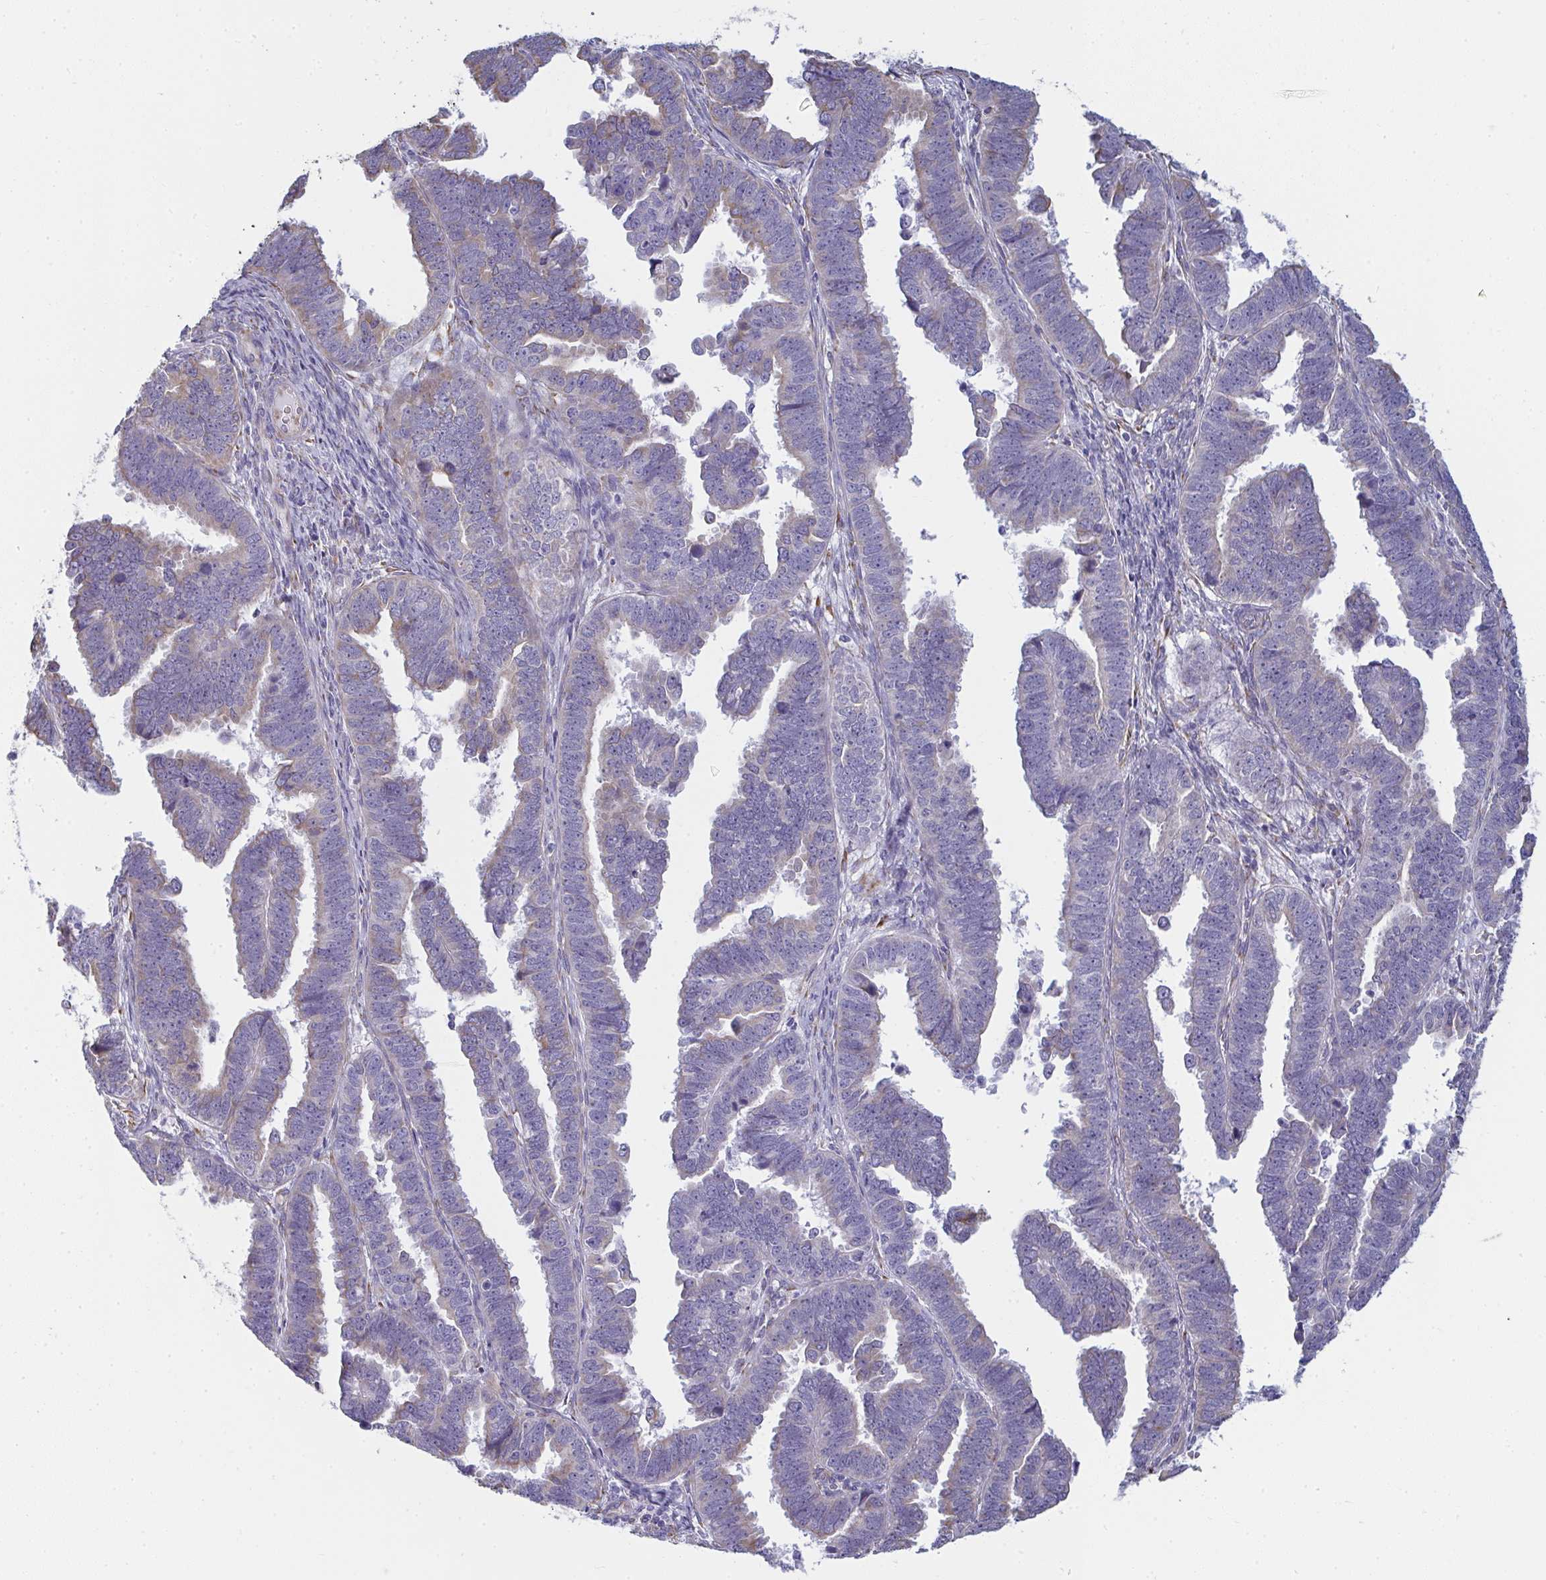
{"staining": {"intensity": "weak", "quantity": "<25%", "location": "cytoplasmic/membranous"}, "tissue": "endometrial cancer", "cell_type": "Tumor cells", "image_type": "cancer", "snomed": [{"axis": "morphology", "description": "Adenocarcinoma, NOS"}, {"axis": "topography", "description": "Endometrium"}], "caption": "Immunohistochemistry image of endometrial adenocarcinoma stained for a protein (brown), which exhibits no expression in tumor cells. (DAB (3,3'-diaminobenzidine) immunohistochemistry with hematoxylin counter stain).", "gene": "SHROOM1", "patient": {"sex": "female", "age": 75}}